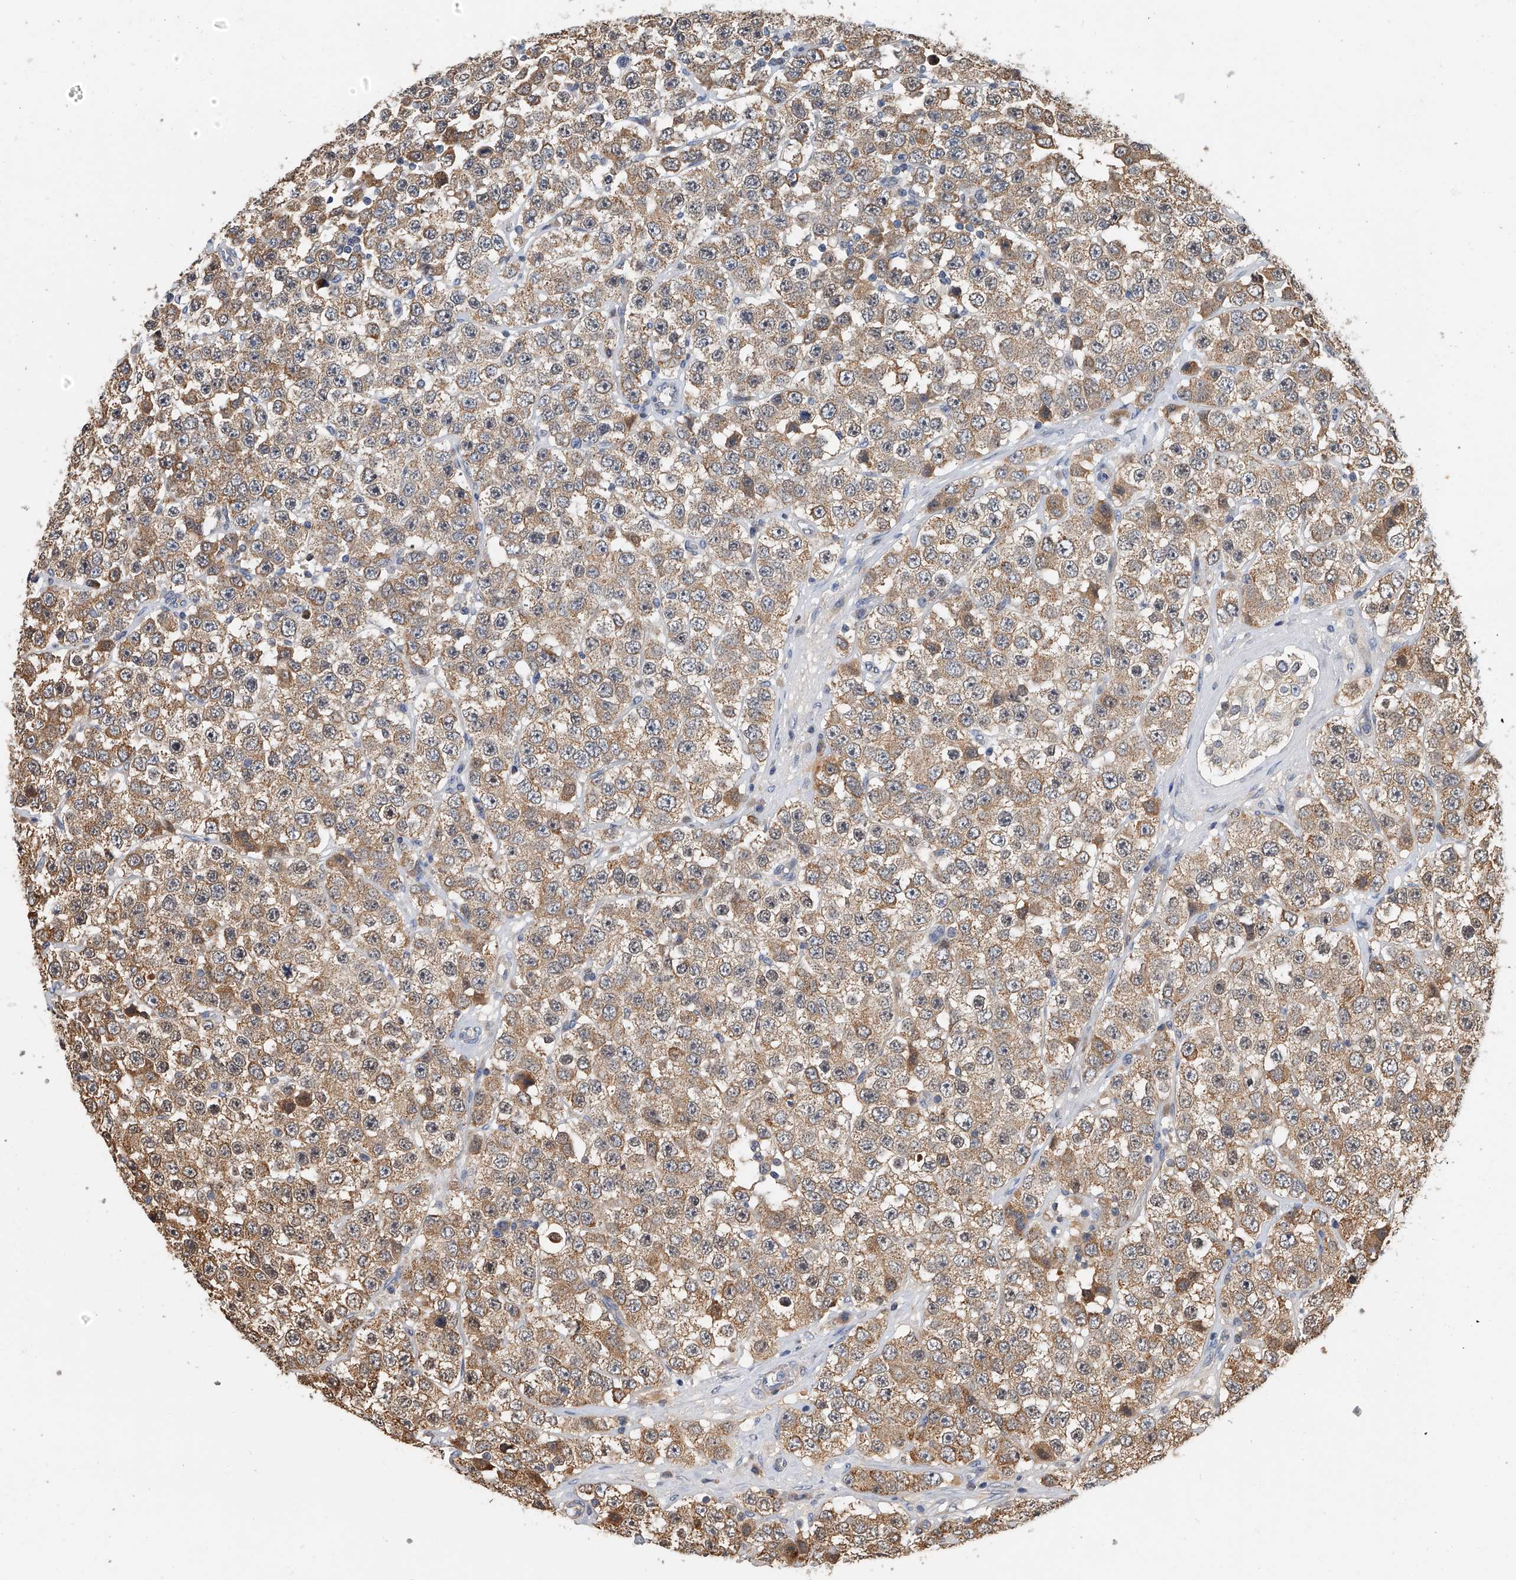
{"staining": {"intensity": "moderate", "quantity": ">75%", "location": "cytoplasmic/membranous"}, "tissue": "testis cancer", "cell_type": "Tumor cells", "image_type": "cancer", "snomed": [{"axis": "morphology", "description": "Seminoma, NOS"}, {"axis": "topography", "description": "Testis"}], "caption": "Immunohistochemical staining of human testis cancer (seminoma) reveals moderate cytoplasmic/membranous protein expression in about >75% of tumor cells.", "gene": "CD200", "patient": {"sex": "male", "age": 28}}